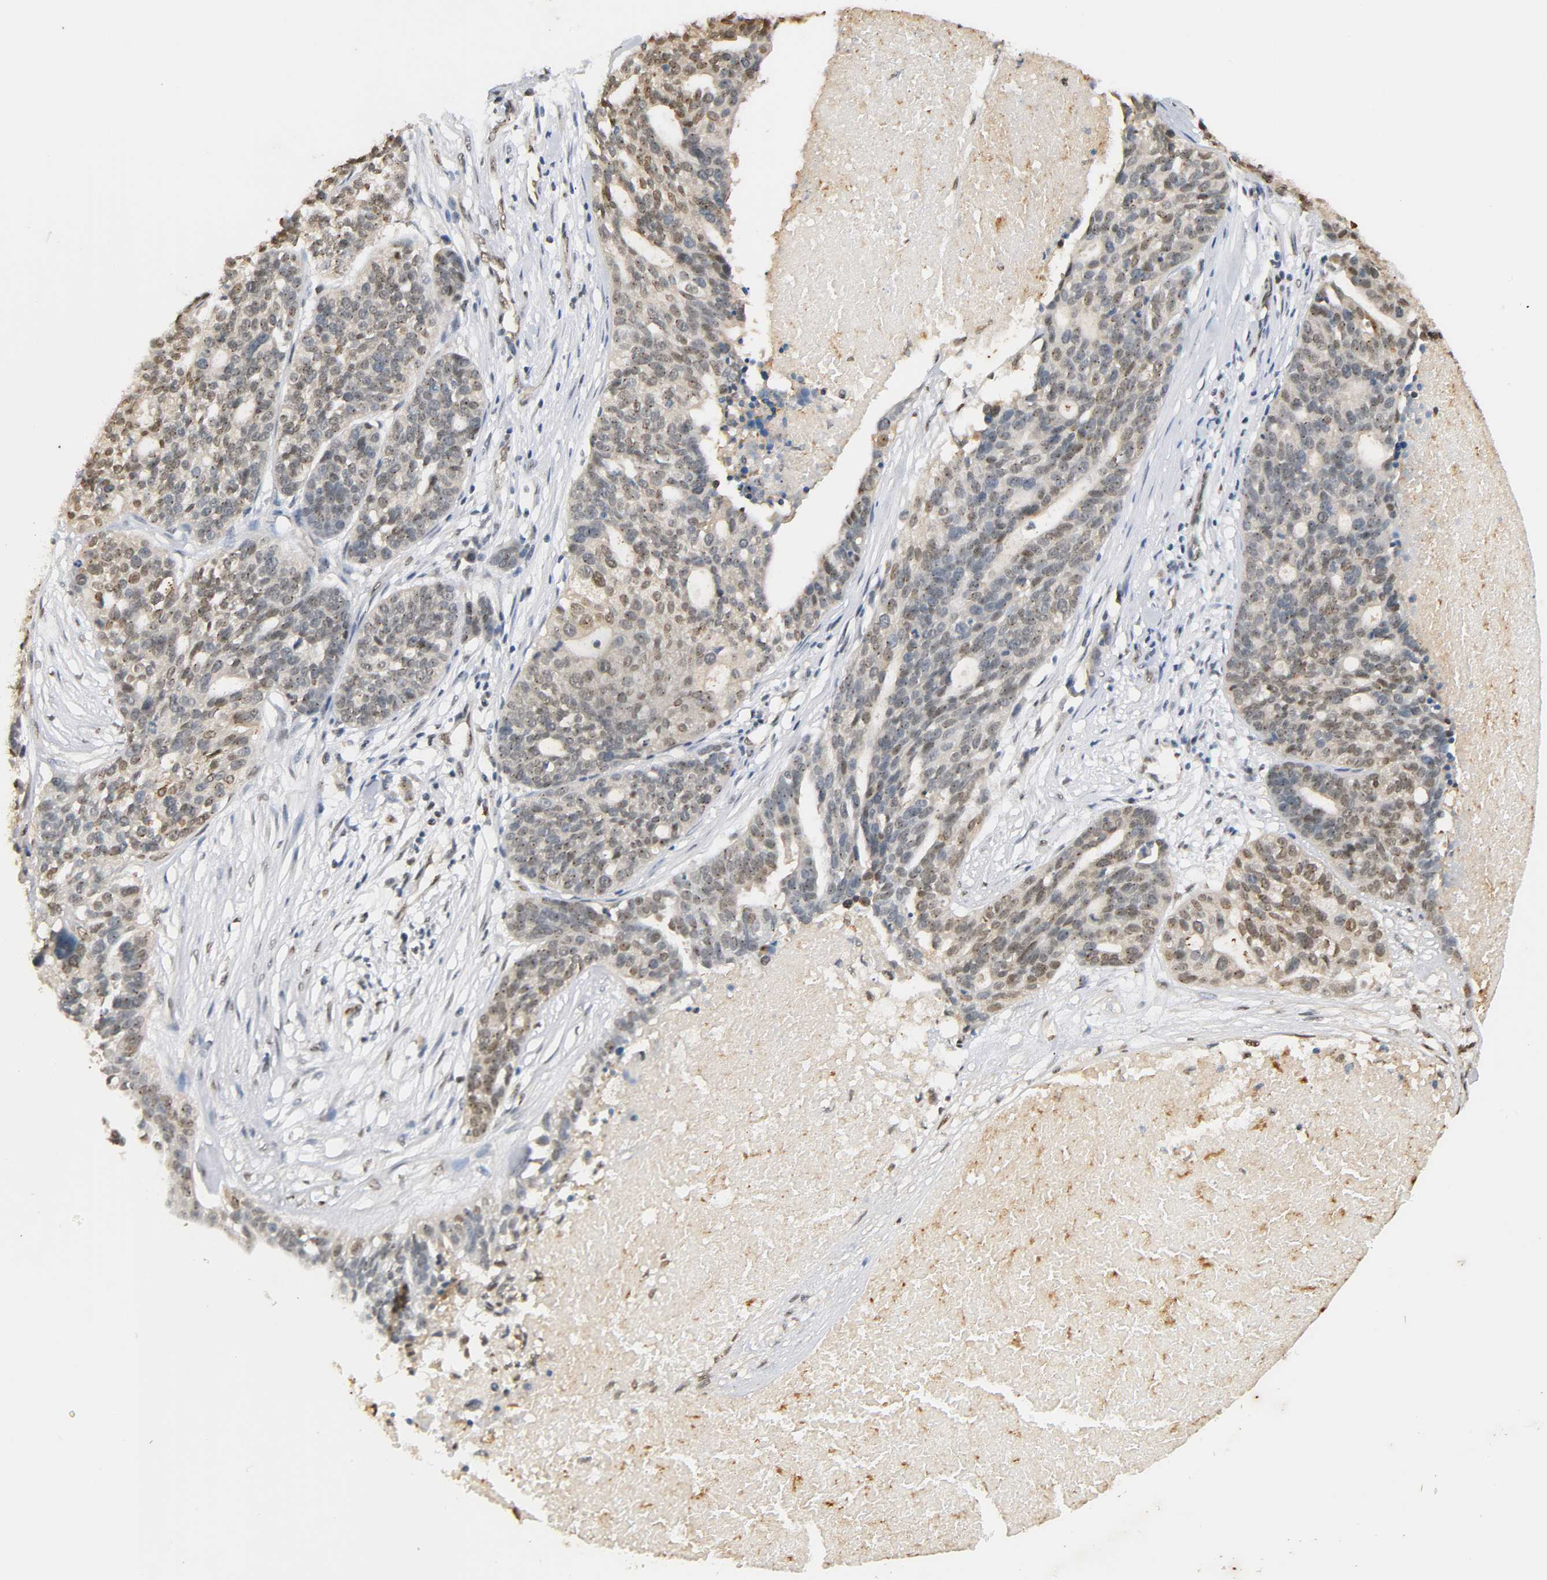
{"staining": {"intensity": "moderate", "quantity": "25%-75%", "location": "nuclear"}, "tissue": "ovarian cancer", "cell_type": "Tumor cells", "image_type": "cancer", "snomed": [{"axis": "morphology", "description": "Cystadenocarcinoma, serous, NOS"}, {"axis": "topography", "description": "Ovary"}], "caption": "Human serous cystadenocarcinoma (ovarian) stained for a protein (brown) shows moderate nuclear positive expression in approximately 25%-75% of tumor cells.", "gene": "UBC", "patient": {"sex": "female", "age": 59}}